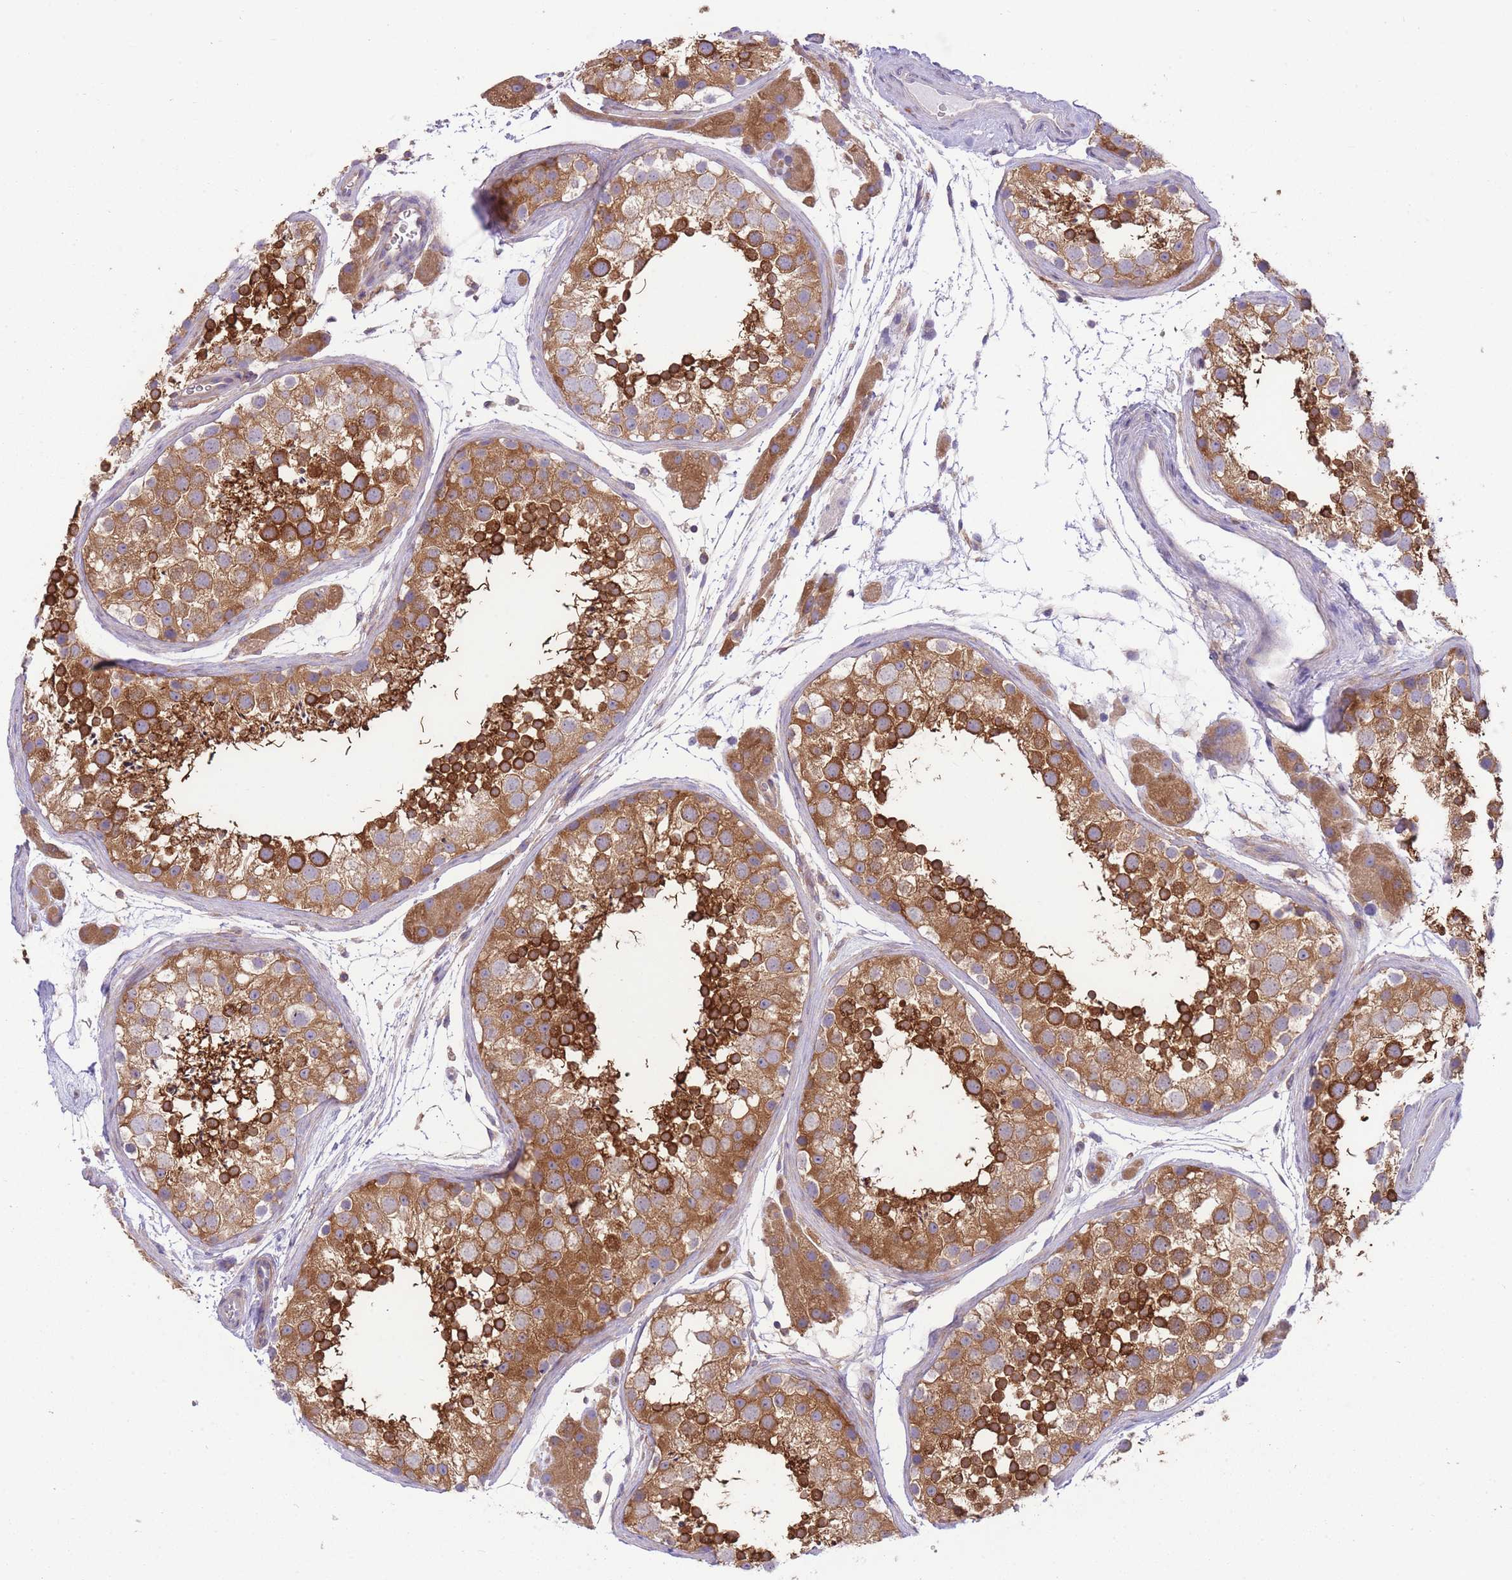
{"staining": {"intensity": "strong", "quantity": "25%-75%", "location": "cytoplasmic/membranous"}, "tissue": "testis", "cell_type": "Cells in seminiferous ducts", "image_type": "normal", "snomed": [{"axis": "morphology", "description": "Normal tissue, NOS"}, {"axis": "topography", "description": "Testis"}], "caption": "Testis stained with DAB IHC shows high levels of strong cytoplasmic/membranous staining in approximately 25%-75% of cells in seminiferous ducts. The staining is performed using DAB brown chromogen to label protein expression. The nuclei are counter-stained blue using hematoxylin.", "gene": "PRKAR1A", "patient": {"sex": "male", "age": 41}}